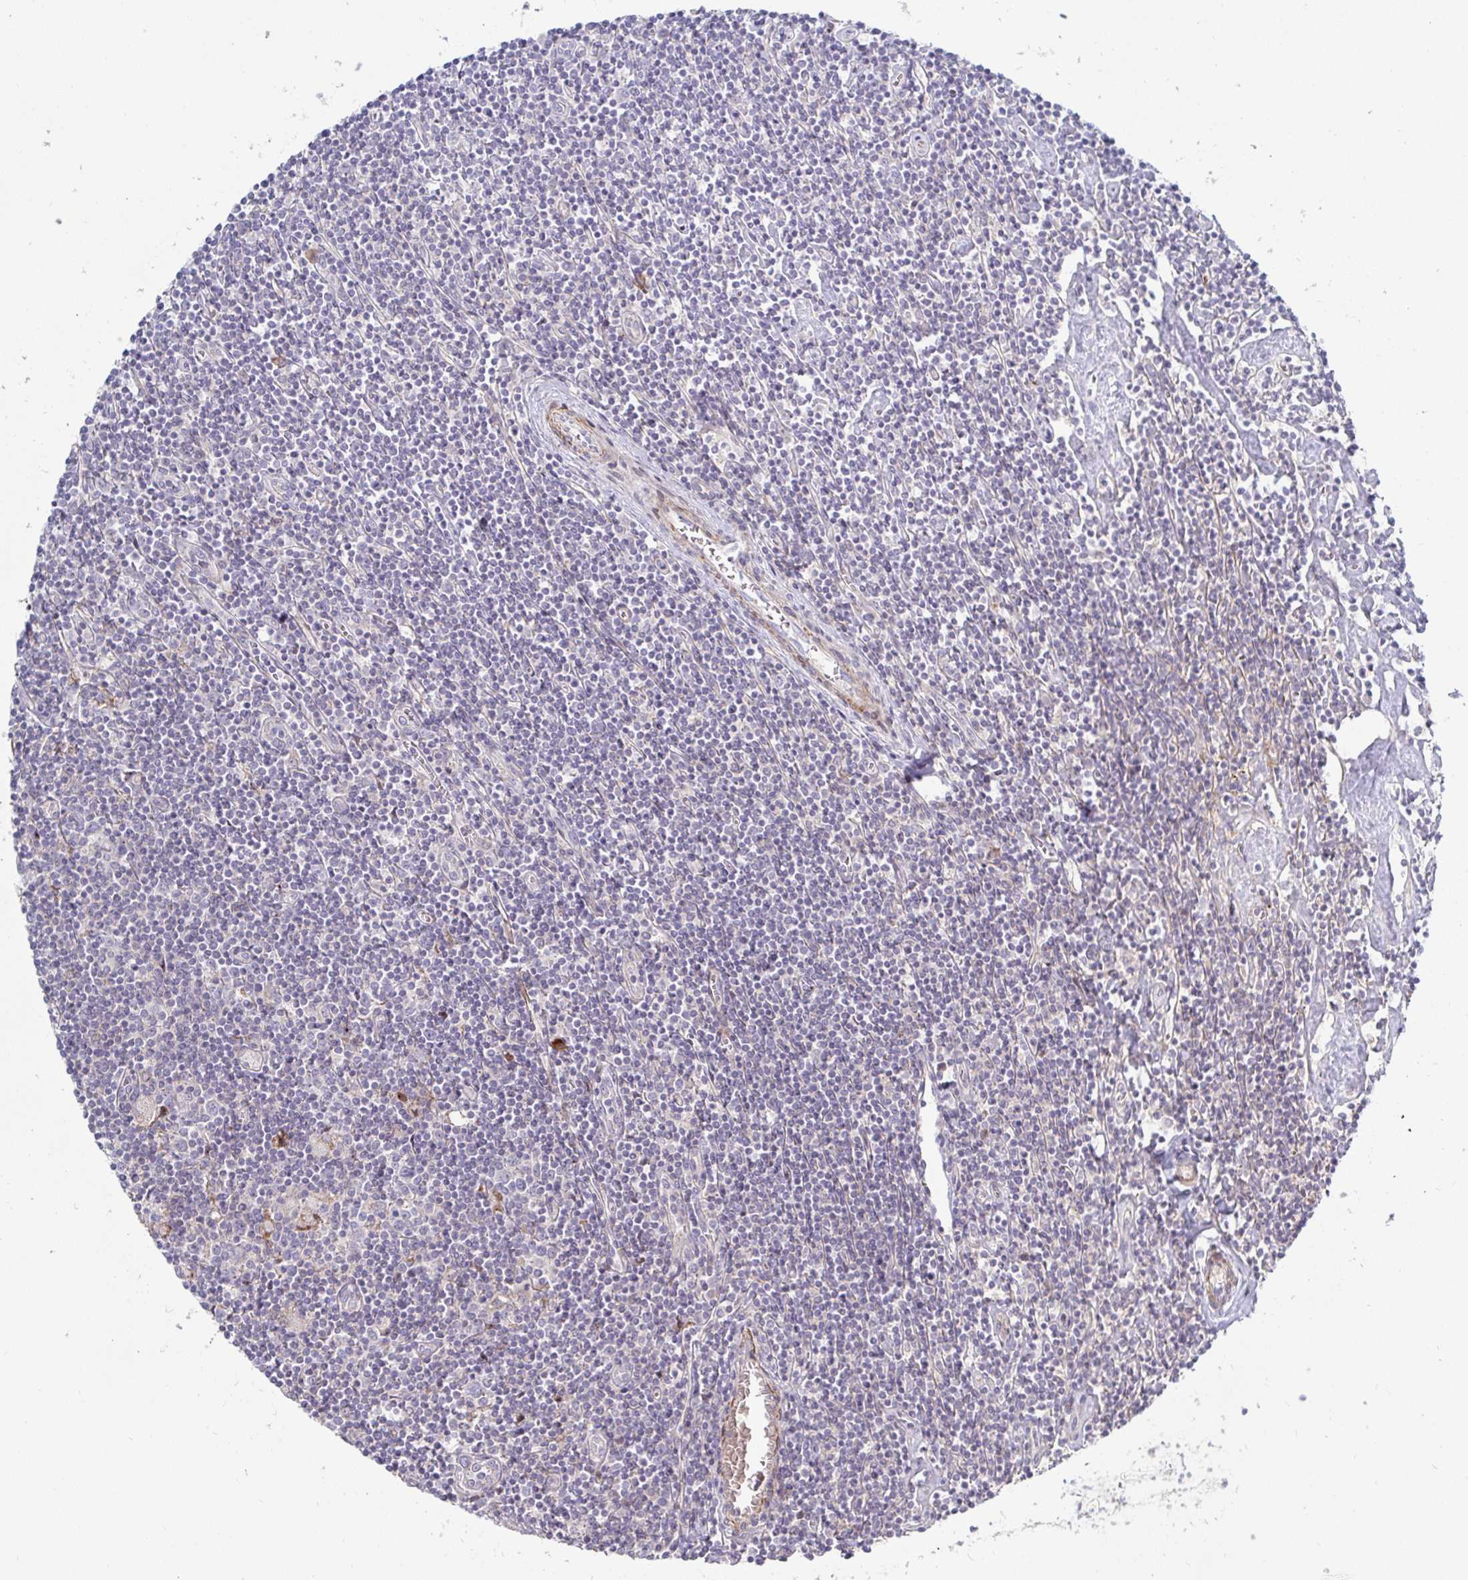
{"staining": {"intensity": "negative", "quantity": "none", "location": "none"}, "tissue": "lymphoma", "cell_type": "Tumor cells", "image_type": "cancer", "snomed": [{"axis": "morphology", "description": "Hodgkin's disease, NOS"}, {"axis": "topography", "description": "Lymph node"}], "caption": "The immunohistochemistry (IHC) photomicrograph has no significant expression in tumor cells of lymphoma tissue. Brightfield microscopy of immunohistochemistry stained with DAB (3,3'-diaminobenzidine) (brown) and hematoxylin (blue), captured at high magnification.", "gene": "SSH2", "patient": {"sex": "male", "age": 40}}